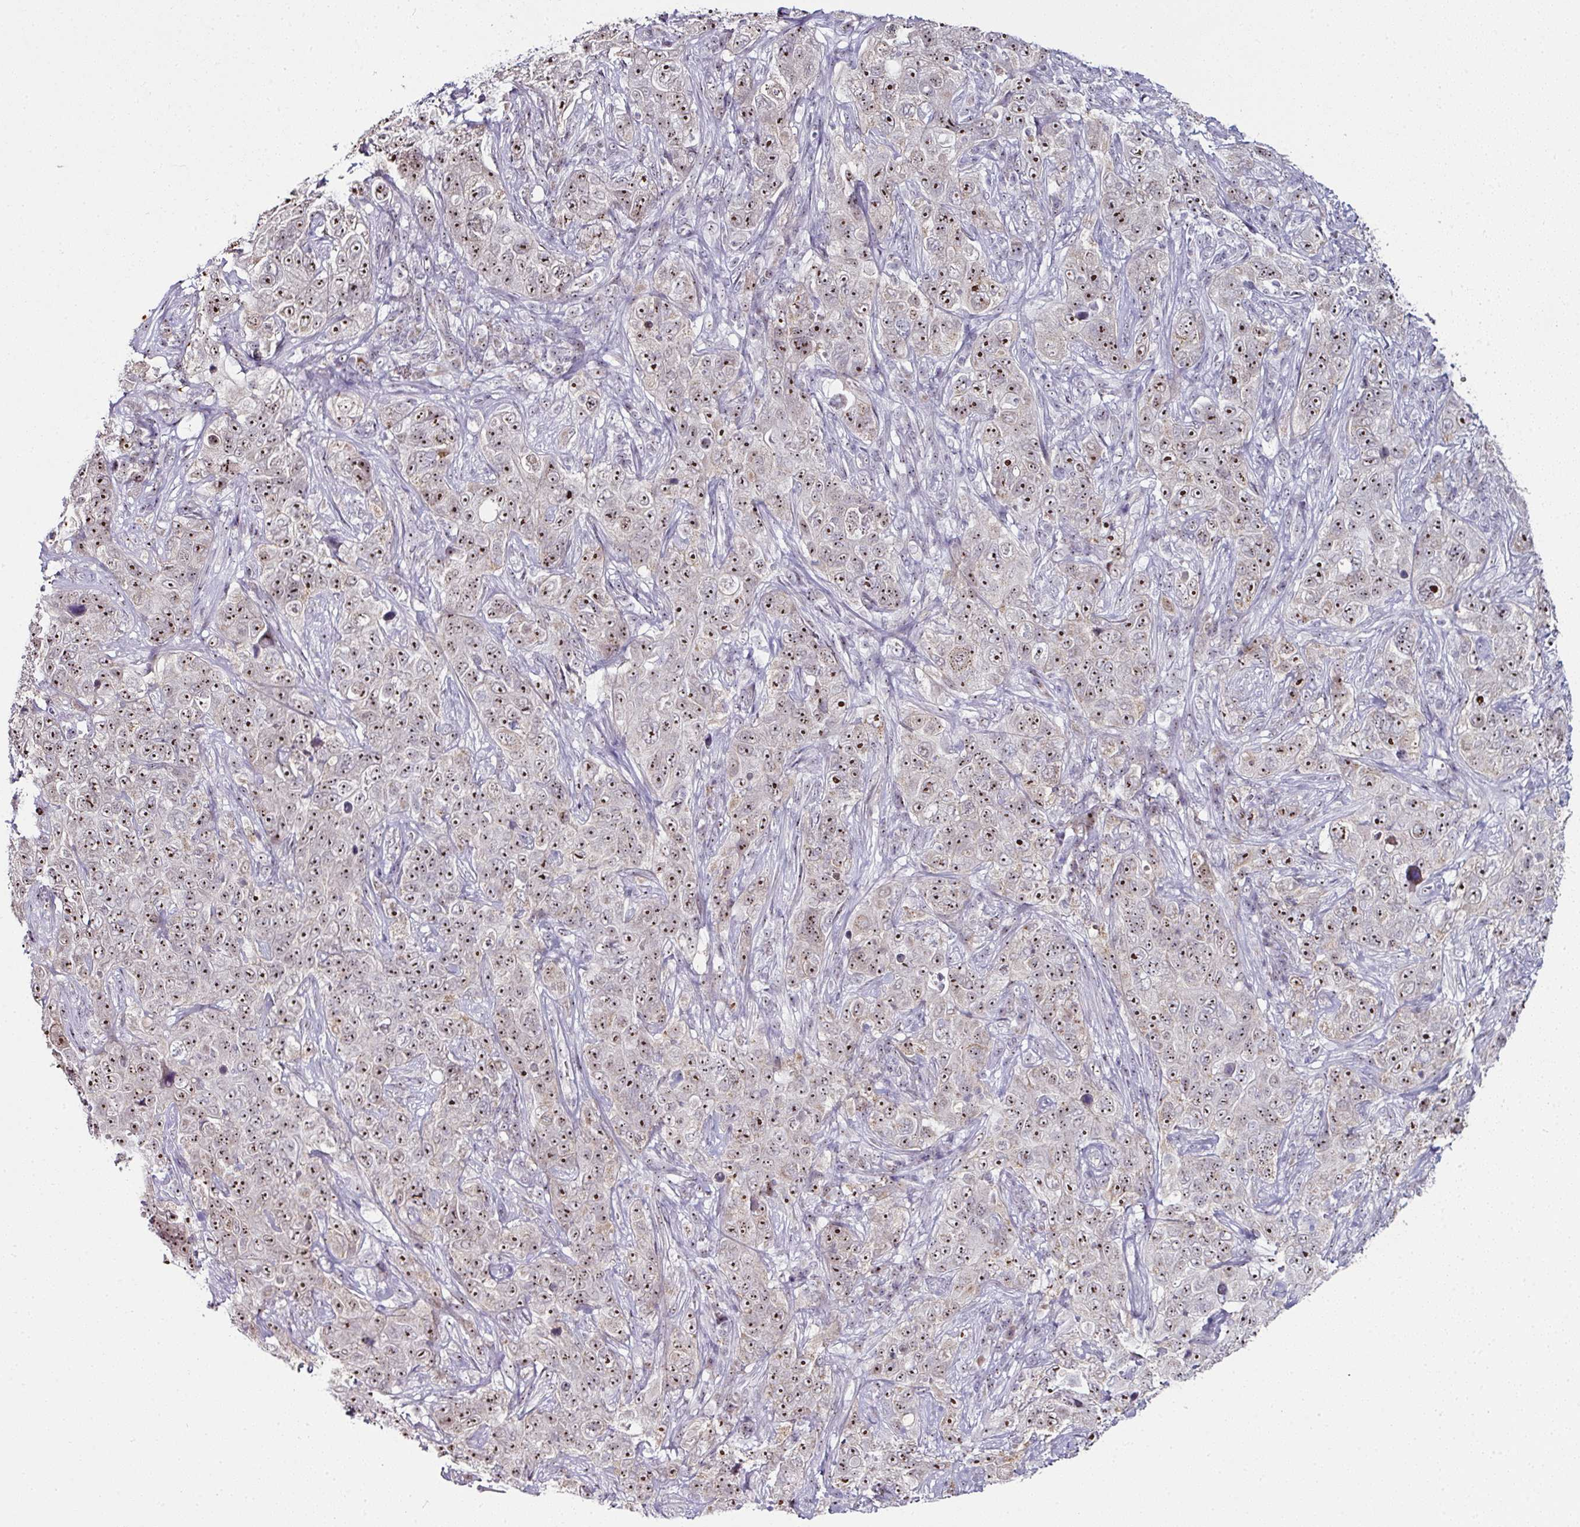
{"staining": {"intensity": "strong", "quantity": ">75%", "location": "nuclear"}, "tissue": "pancreatic cancer", "cell_type": "Tumor cells", "image_type": "cancer", "snomed": [{"axis": "morphology", "description": "Adenocarcinoma, NOS"}, {"axis": "topography", "description": "Pancreas"}], "caption": "Pancreatic cancer (adenocarcinoma) stained for a protein (brown) shows strong nuclear positive expression in about >75% of tumor cells.", "gene": "NACC2", "patient": {"sex": "male", "age": 68}}